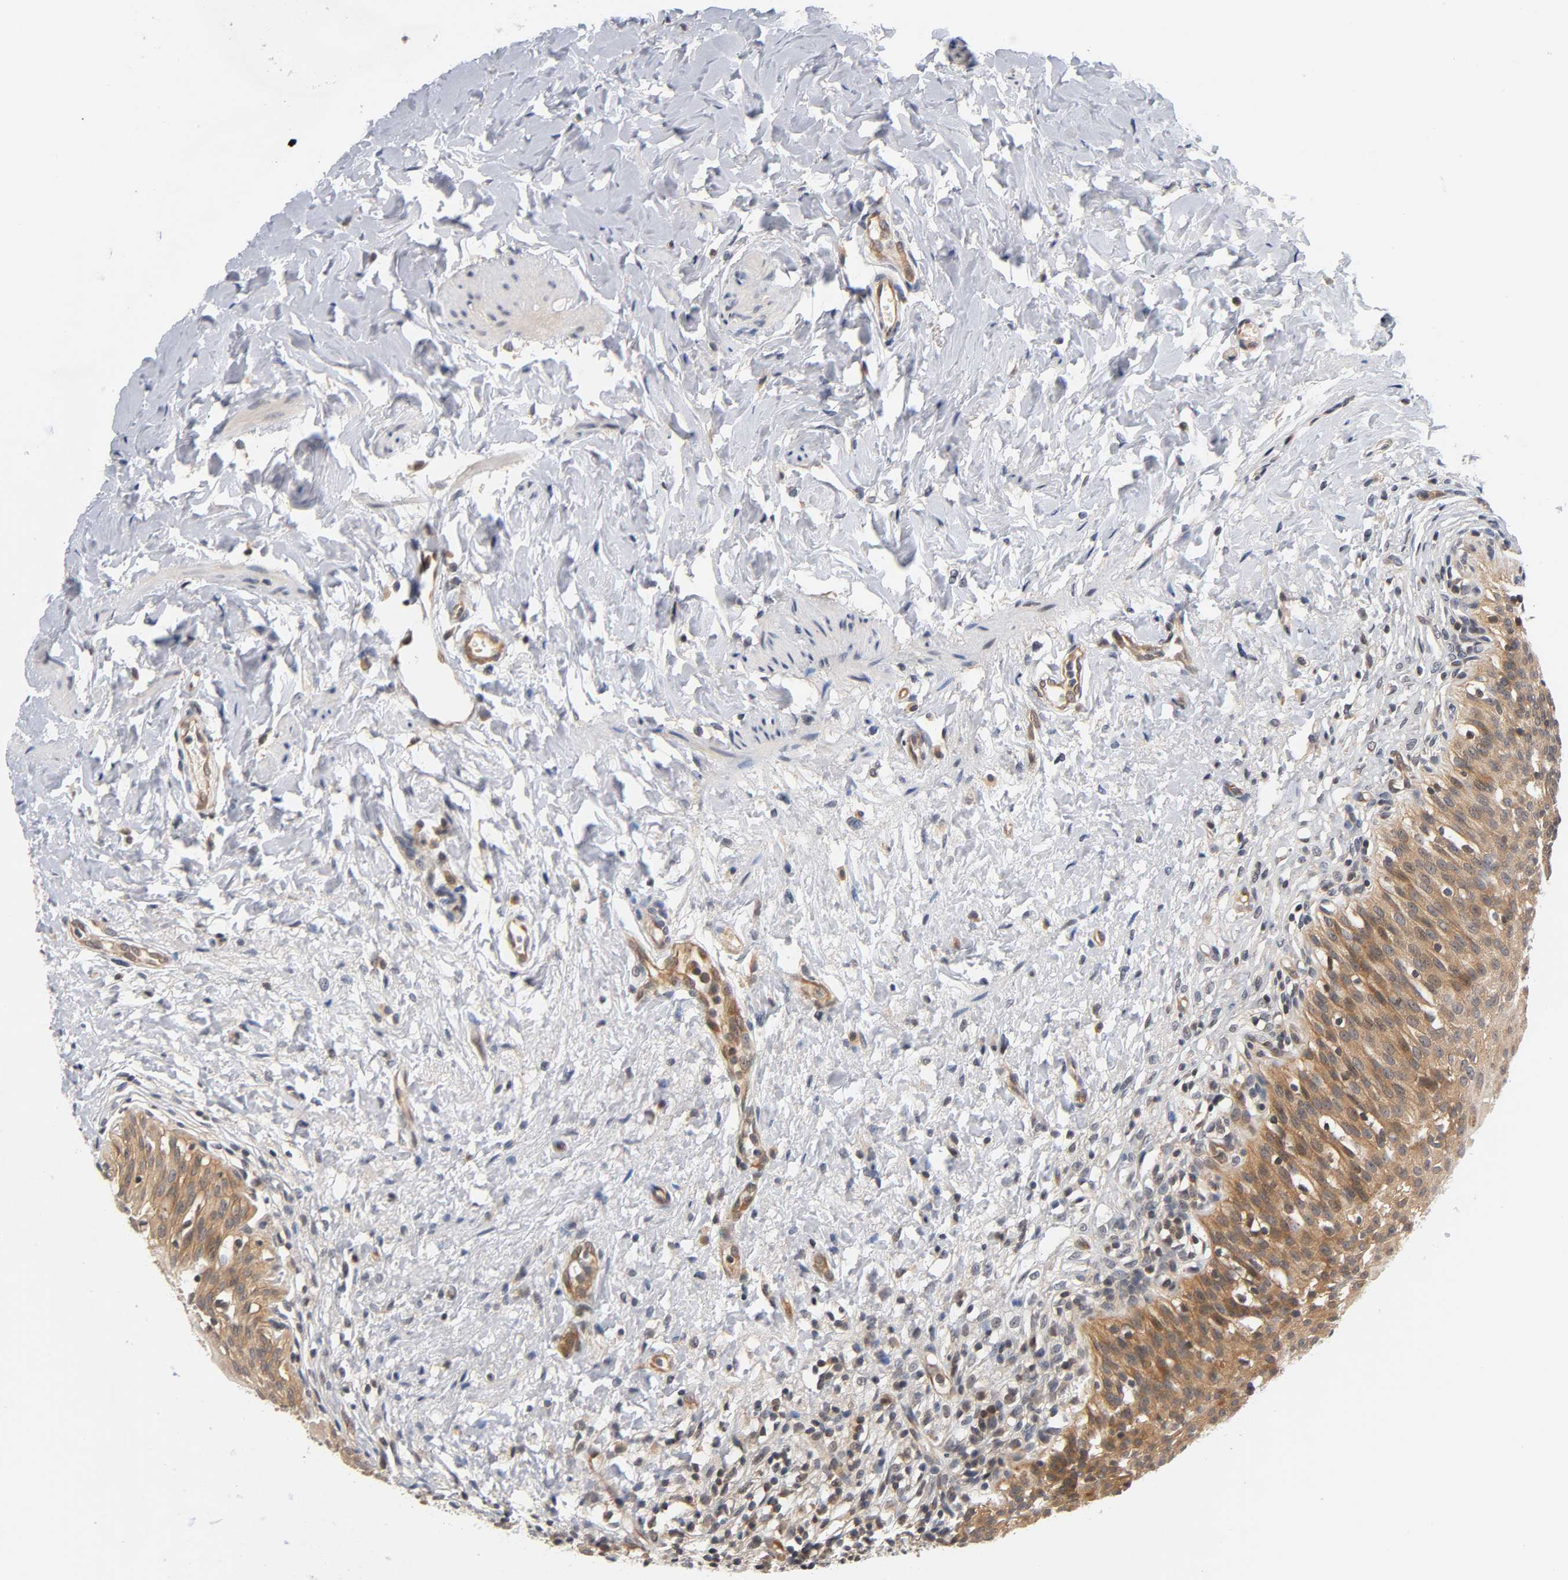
{"staining": {"intensity": "moderate", "quantity": ">75%", "location": "cytoplasmic/membranous"}, "tissue": "urinary bladder", "cell_type": "Urothelial cells", "image_type": "normal", "snomed": [{"axis": "morphology", "description": "Normal tissue, NOS"}, {"axis": "topography", "description": "Urinary bladder"}], "caption": "Immunohistochemistry (IHC) of benign urinary bladder reveals medium levels of moderate cytoplasmic/membranous positivity in approximately >75% of urothelial cells. Immunohistochemistry stains the protein in brown and the nuclei are stained blue.", "gene": "PRKAB1", "patient": {"sex": "female", "age": 80}}